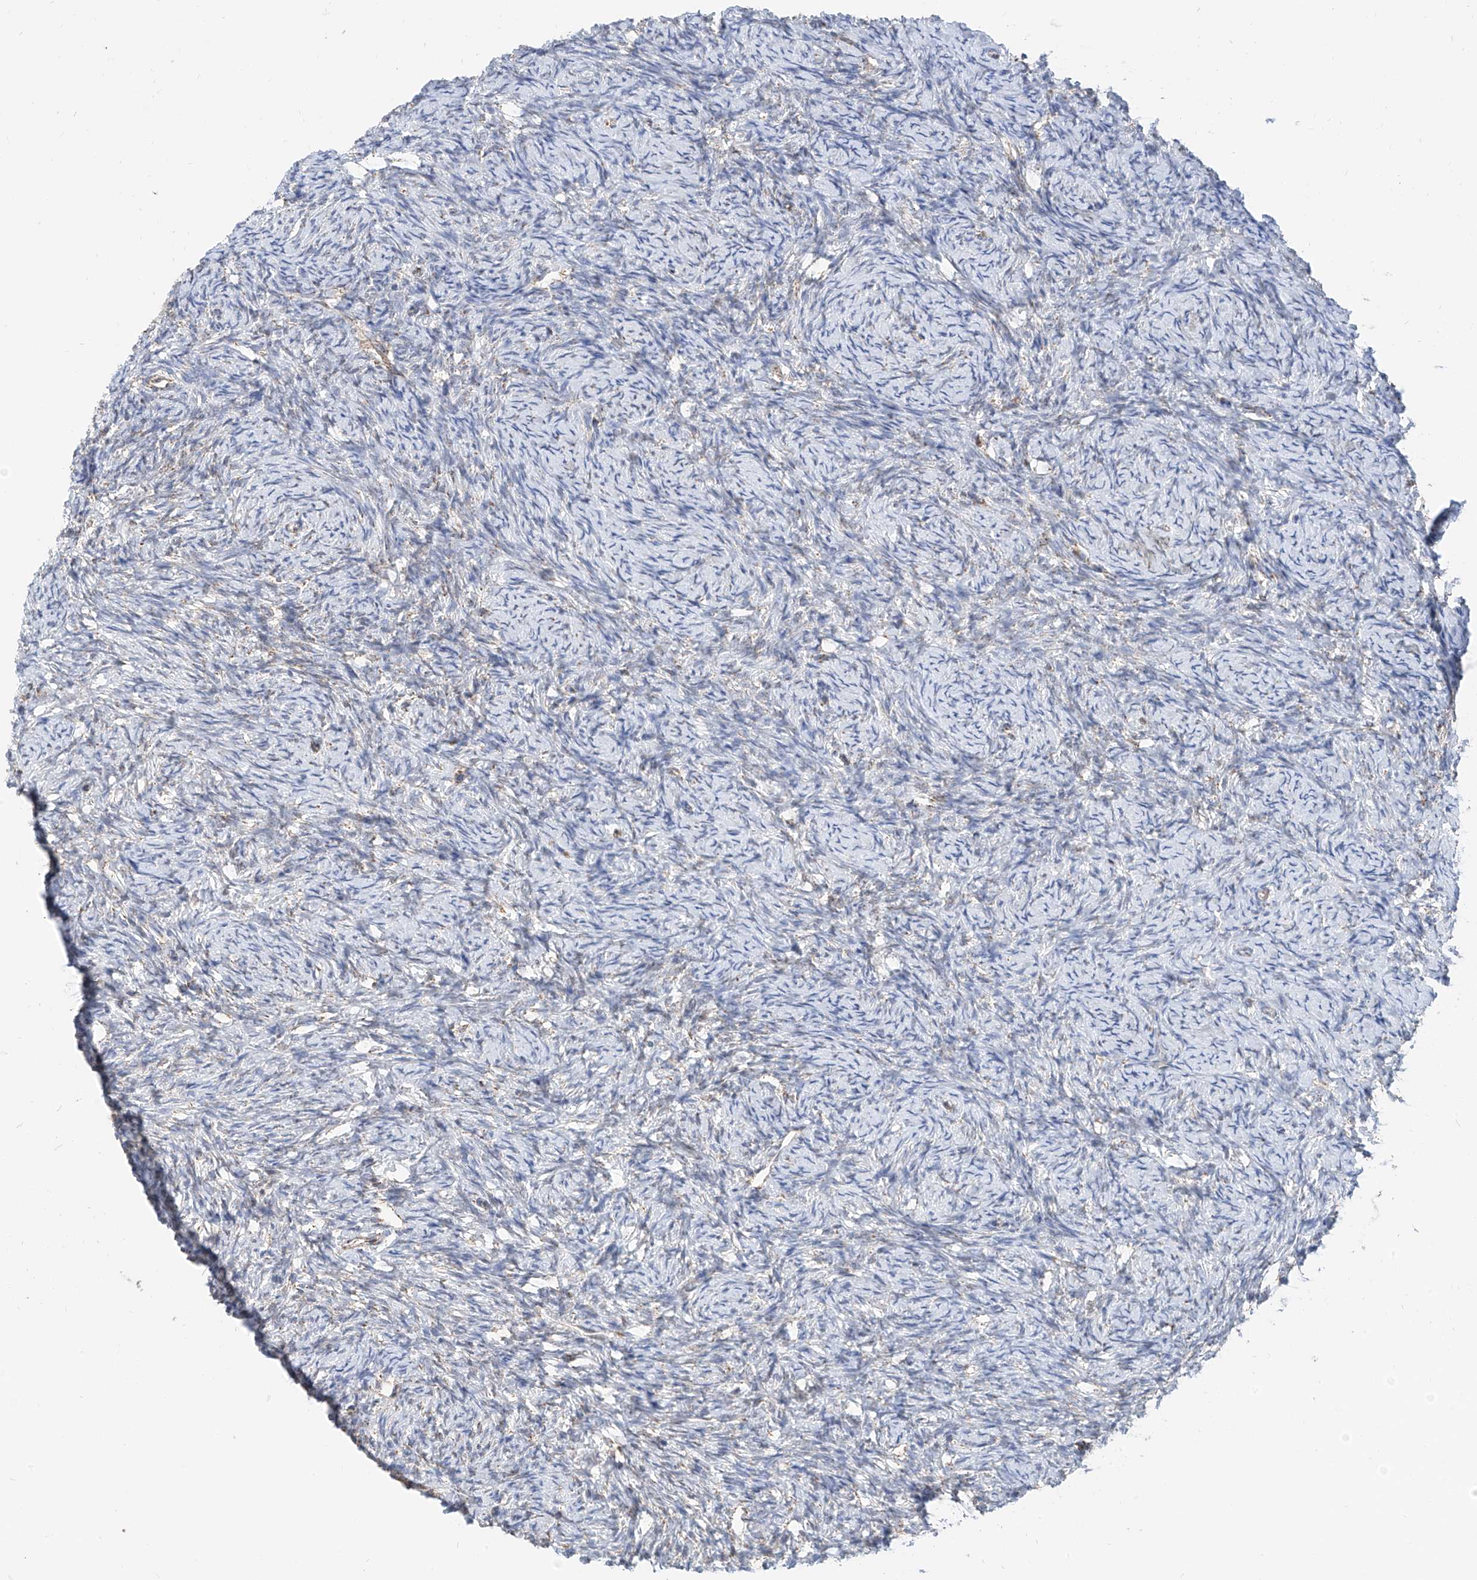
{"staining": {"intensity": "negative", "quantity": "none", "location": "none"}, "tissue": "ovary", "cell_type": "Ovarian stroma cells", "image_type": "normal", "snomed": [{"axis": "morphology", "description": "Normal tissue, NOS"}, {"axis": "morphology", "description": "Cyst, NOS"}, {"axis": "topography", "description": "Ovary"}], "caption": "IHC photomicrograph of normal human ovary stained for a protein (brown), which displays no positivity in ovarian stroma cells. (Brightfield microscopy of DAB (3,3'-diaminobenzidine) IHC at high magnification).", "gene": "NALCN", "patient": {"sex": "female", "age": 33}}